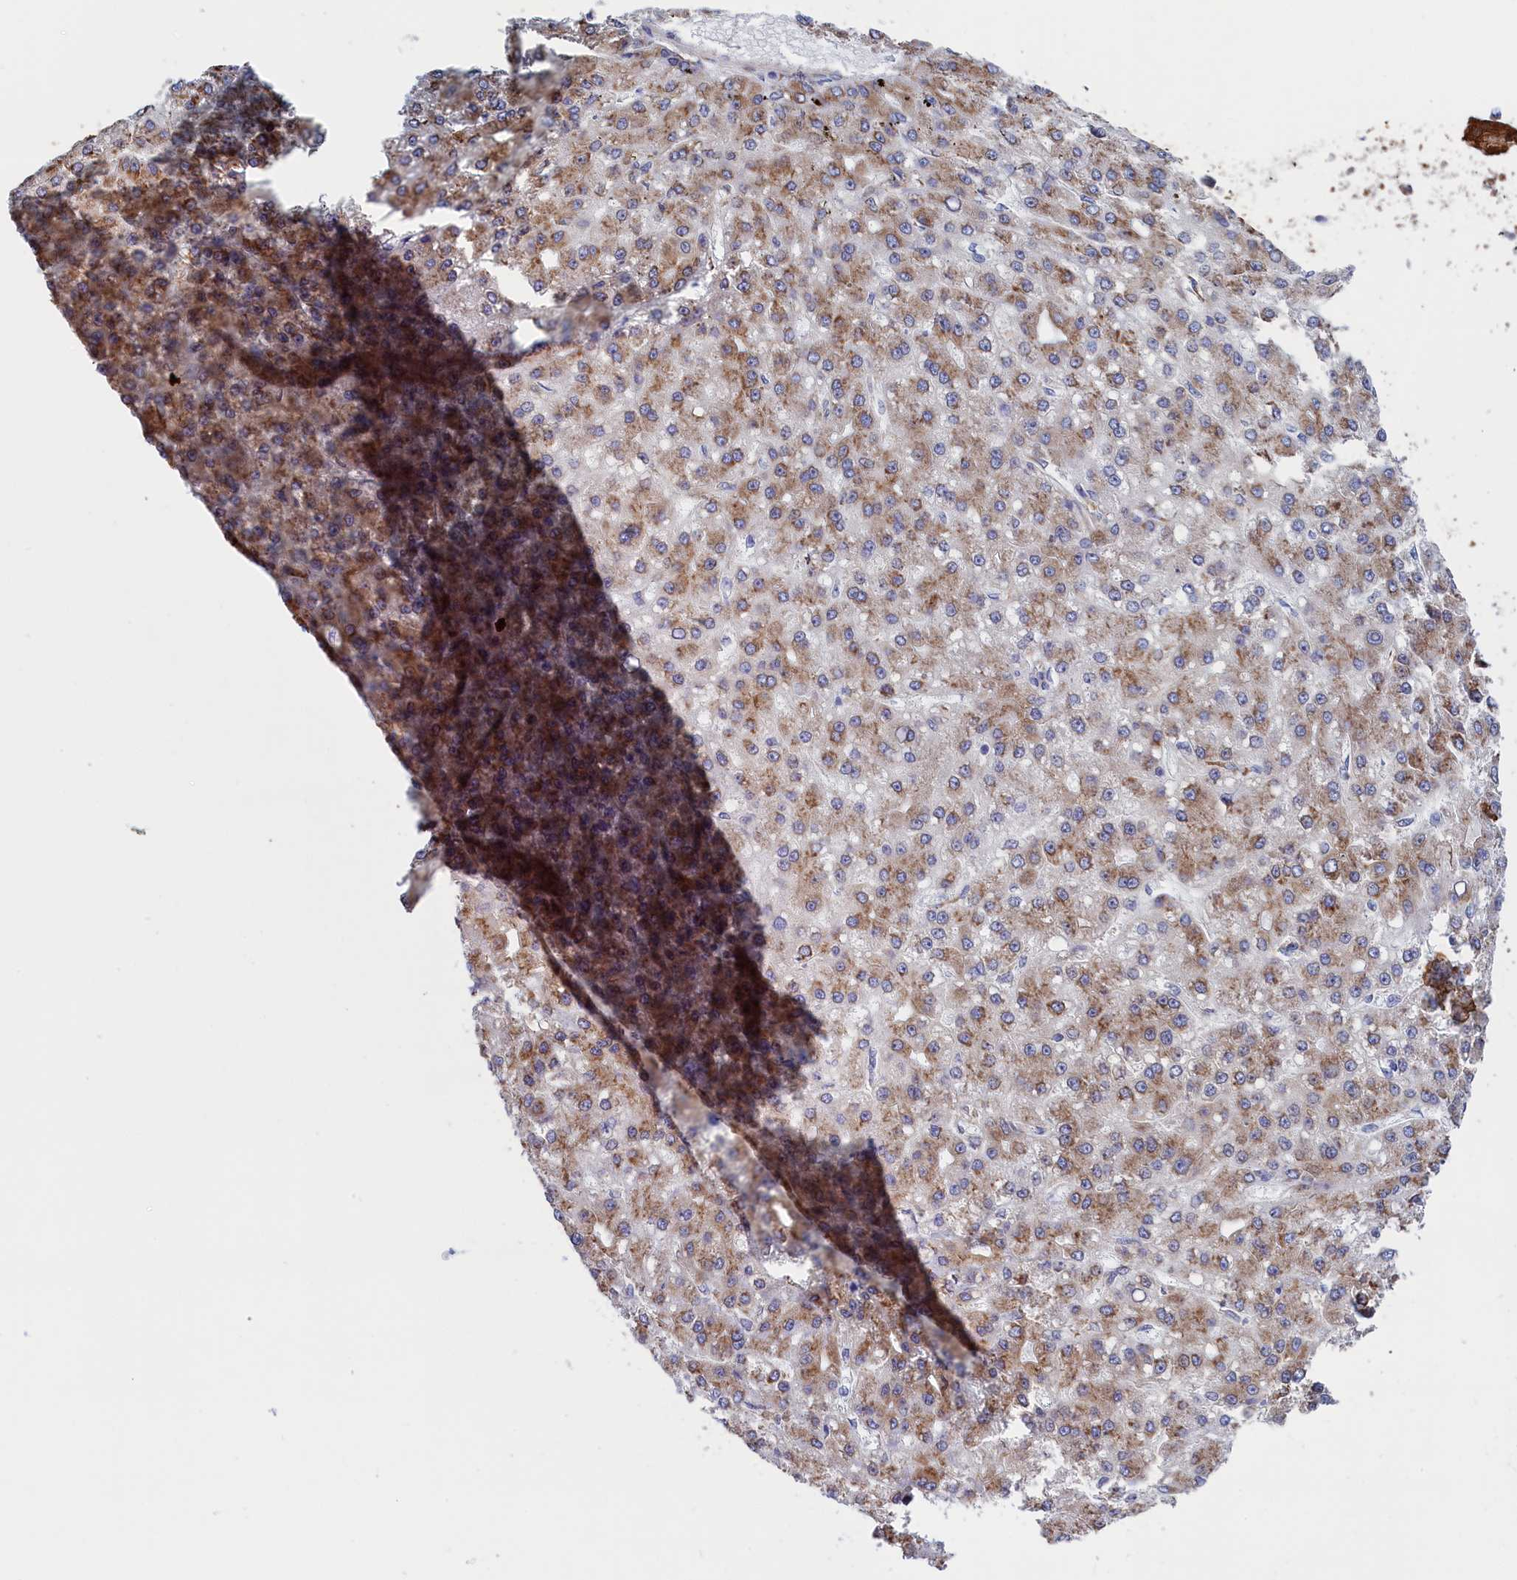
{"staining": {"intensity": "moderate", "quantity": ">75%", "location": "cytoplasmic/membranous"}, "tissue": "liver cancer", "cell_type": "Tumor cells", "image_type": "cancer", "snomed": [{"axis": "morphology", "description": "Carcinoma, Hepatocellular, NOS"}, {"axis": "topography", "description": "Liver"}], "caption": "A histopathology image of liver hepatocellular carcinoma stained for a protein shows moderate cytoplasmic/membranous brown staining in tumor cells.", "gene": "CCDC68", "patient": {"sex": "male", "age": 67}}